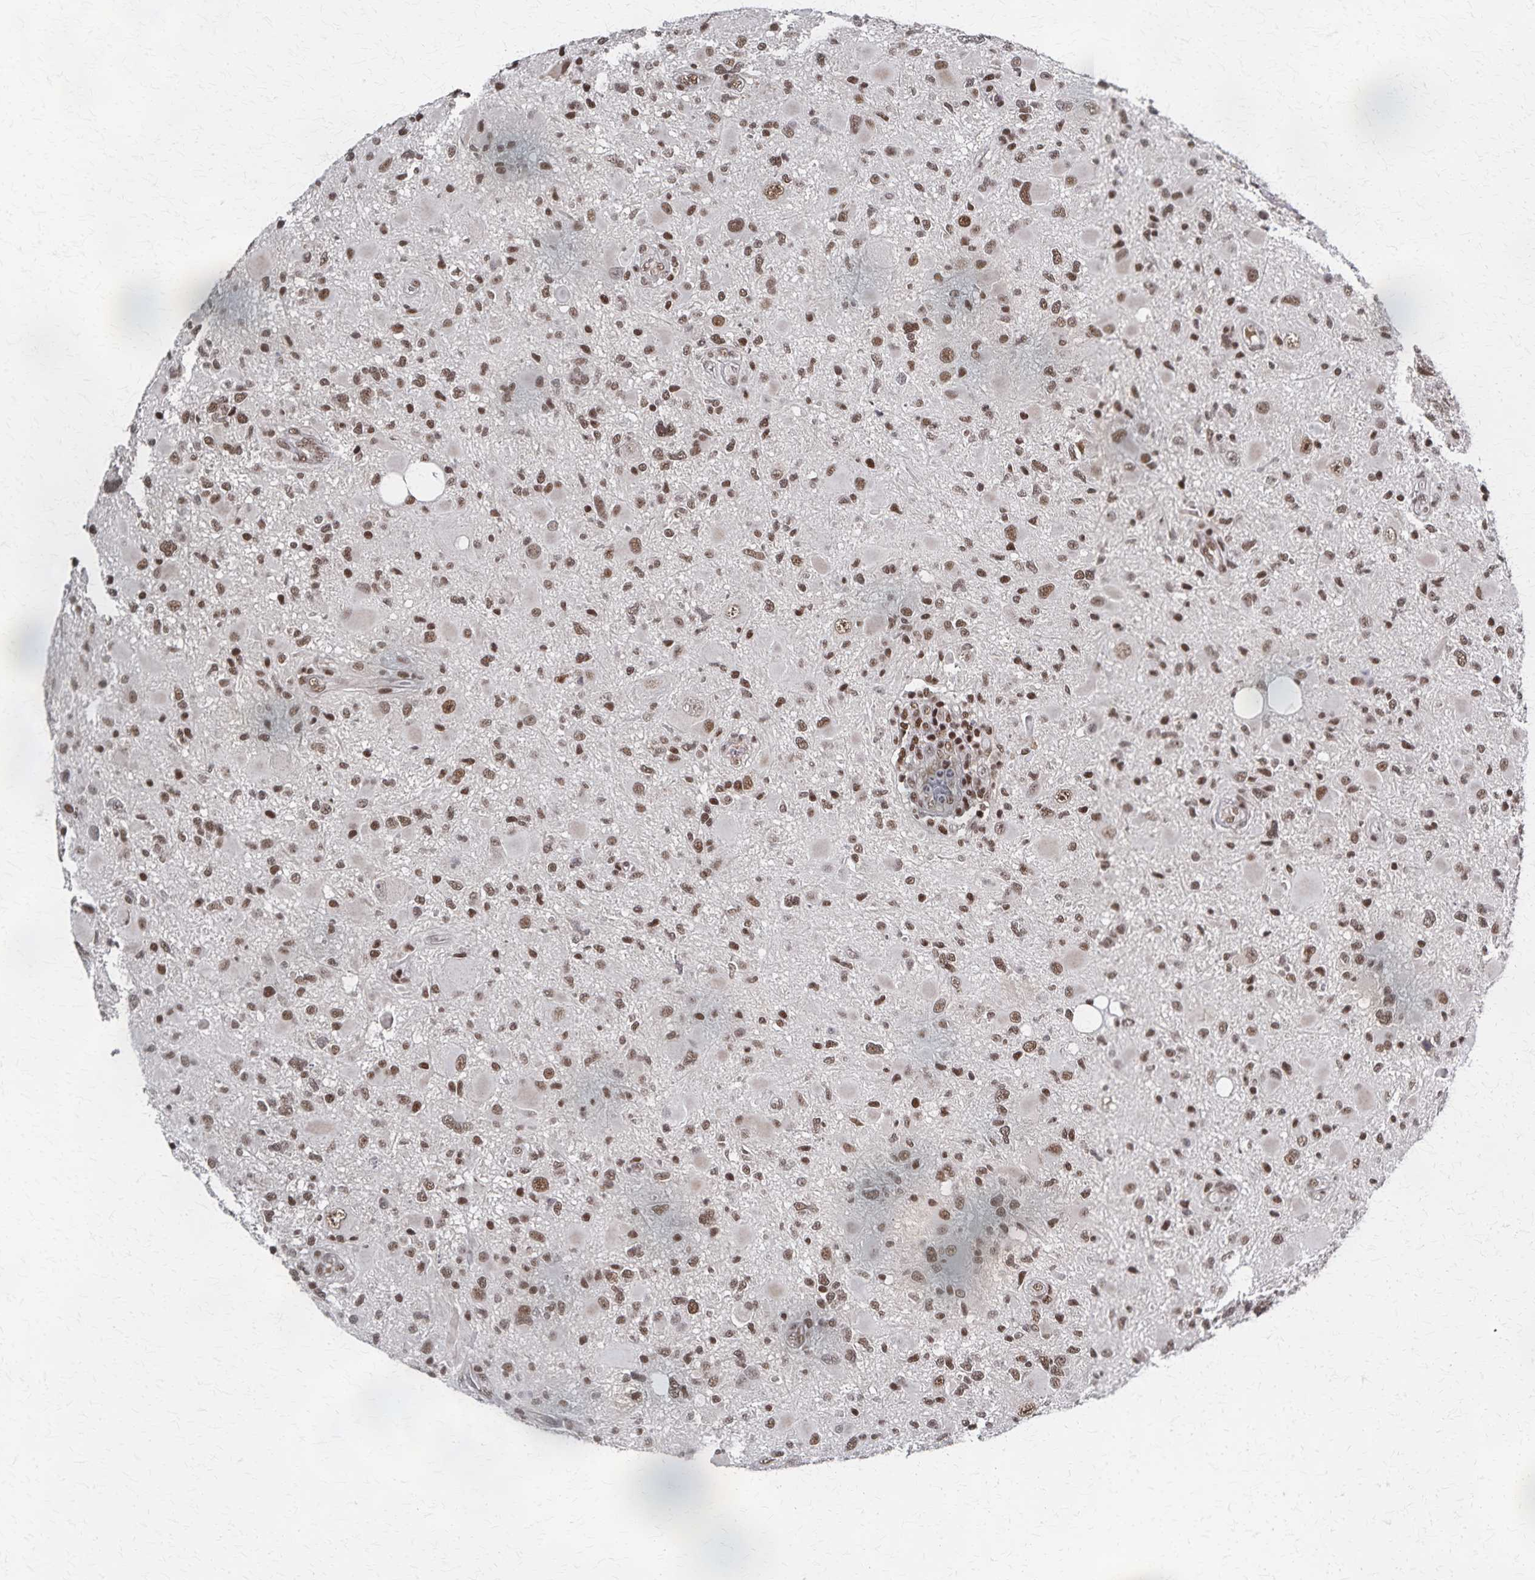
{"staining": {"intensity": "moderate", "quantity": ">75%", "location": "nuclear"}, "tissue": "glioma", "cell_type": "Tumor cells", "image_type": "cancer", "snomed": [{"axis": "morphology", "description": "Glioma, malignant, High grade"}, {"axis": "topography", "description": "Brain"}], "caption": "Brown immunohistochemical staining in high-grade glioma (malignant) reveals moderate nuclear positivity in about >75% of tumor cells.", "gene": "GTF2B", "patient": {"sex": "male", "age": 54}}